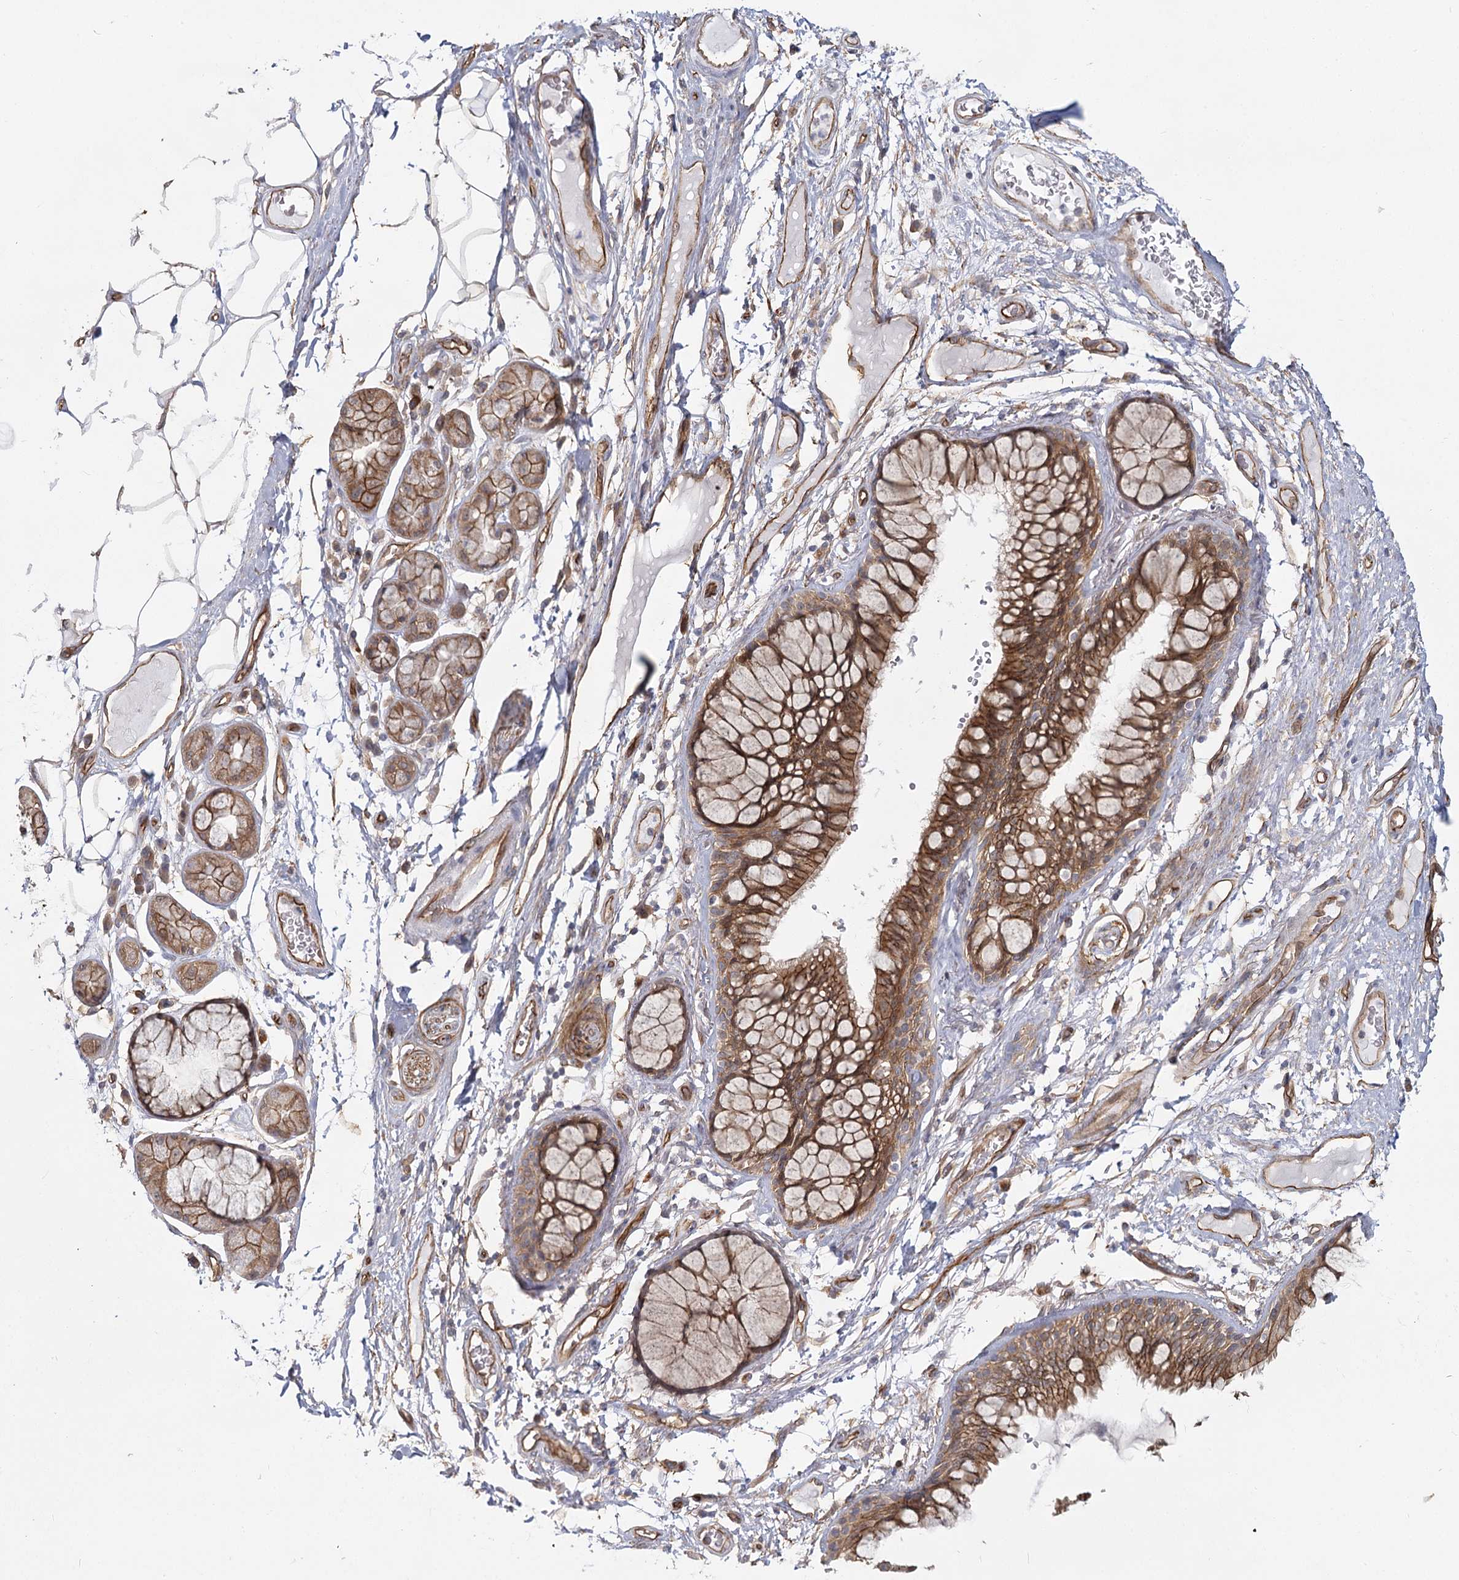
{"staining": {"intensity": "moderate", "quantity": ">75%", "location": "cytoplasmic/membranous"}, "tissue": "adipose tissue", "cell_type": "Adipocytes", "image_type": "normal", "snomed": [{"axis": "morphology", "description": "Normal tissue, NOS"}, {"axis": "topography", "description": "Bronchus"}], "caption": "Immunohistochemistry (DAB) staining of unremarkable human adipose tissue shows moderate cytoplasmic/membranous protein staining in about >75% of adipocytes. Immunohistochemistry stains the protein of interest in brown and the nuclei are stained blue.", "gene": "RPP14", "patient": {"sex": "male", "age": 66}}